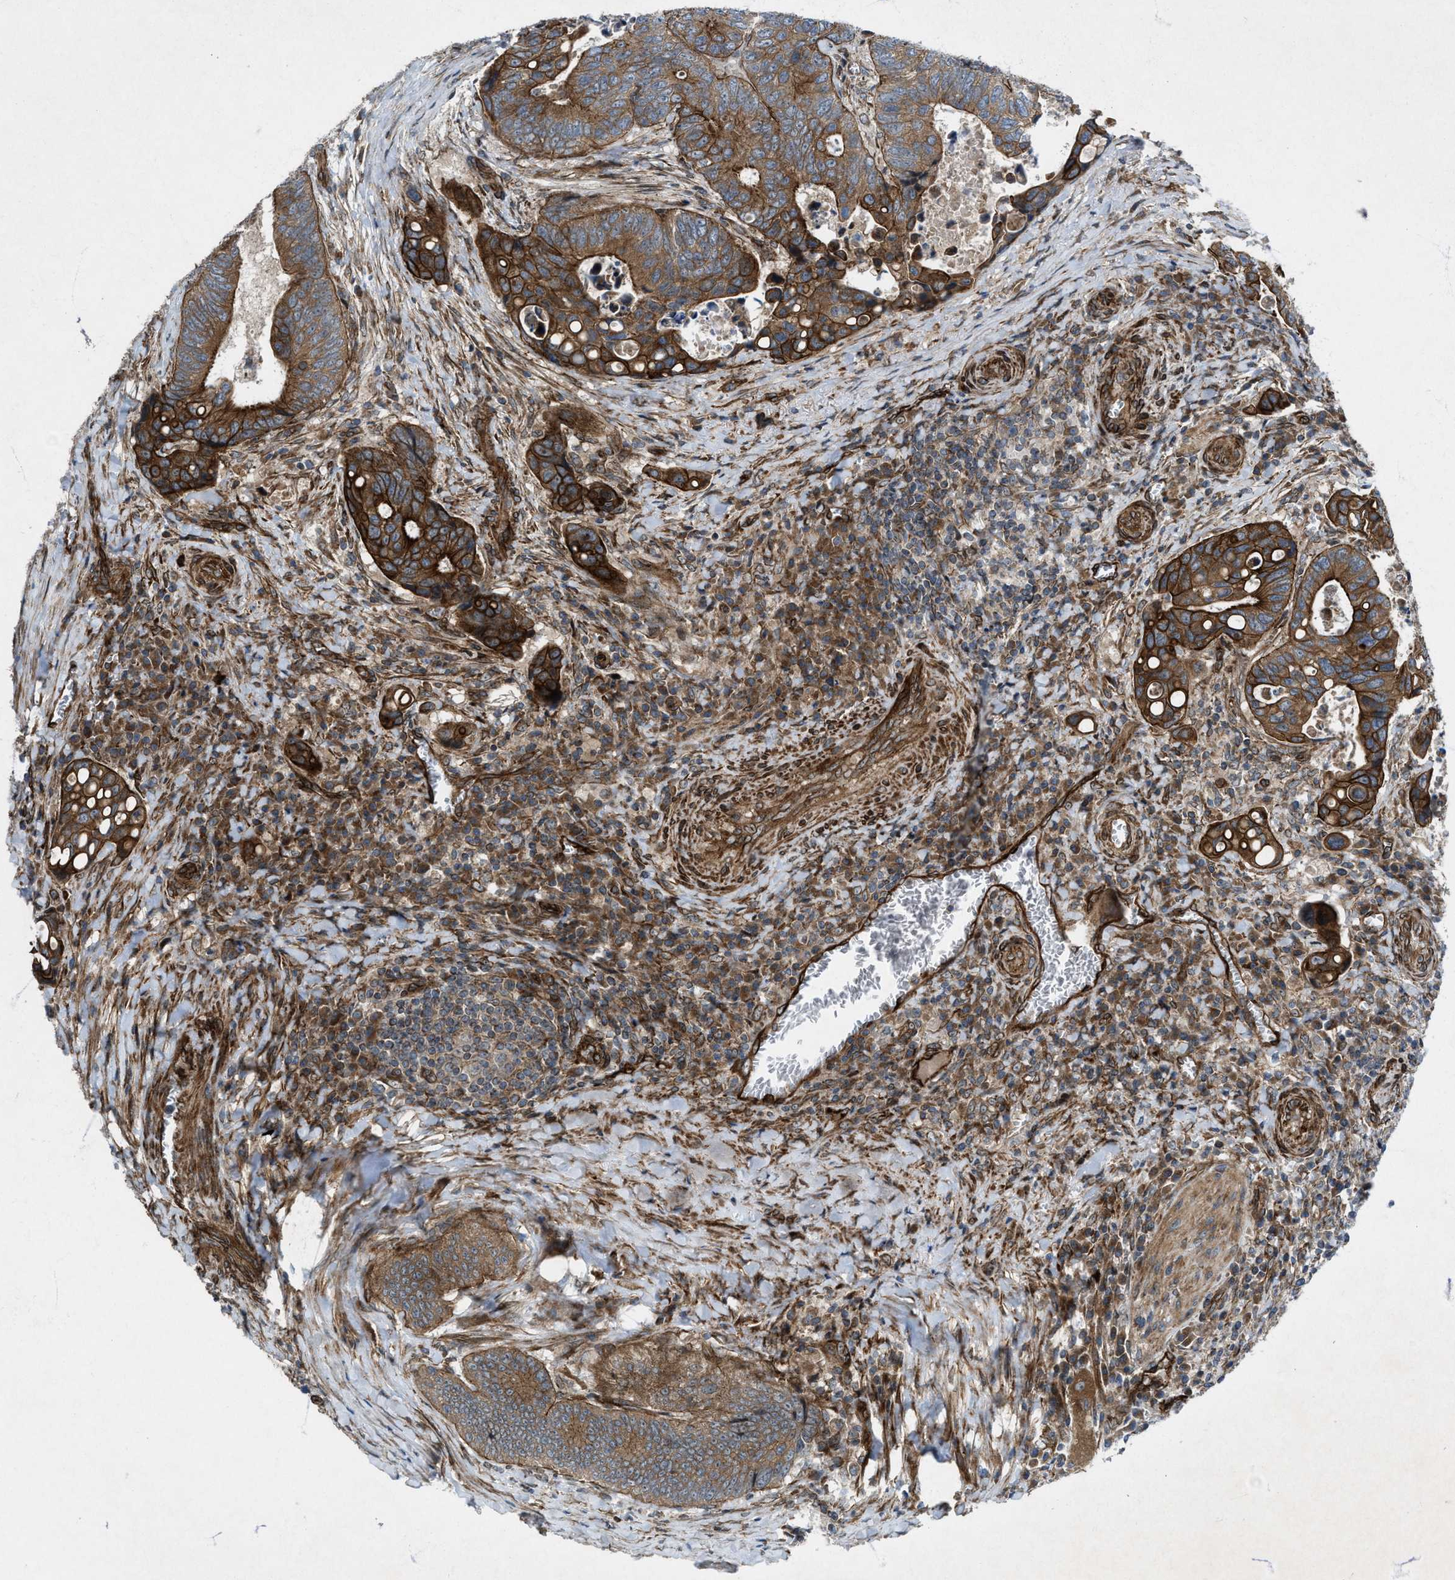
{"staining": {"intensity": "strong", "quantity": ">75%", "location": "cytoplasmic/membranous"}, "tissue": "colorectal cancer", "cell_type": "Tumor cells", "image_type": "cancer", "snomed": [{"axis": "morphology", "description": "Inflammation, NOS"}, {"axis": "morphology", "description": "Adenocarcinoma, NOS"}, {"axis": "topography", "description": "Colon"}], "caption": "A high amount of strong cytoplasmic/membranous expression is seen in about >75% of tumor cells in adenocarcinoma (colorectal) tissue.", "gene": "URGCP", "patient": {"sex": "male", "age": 72}}